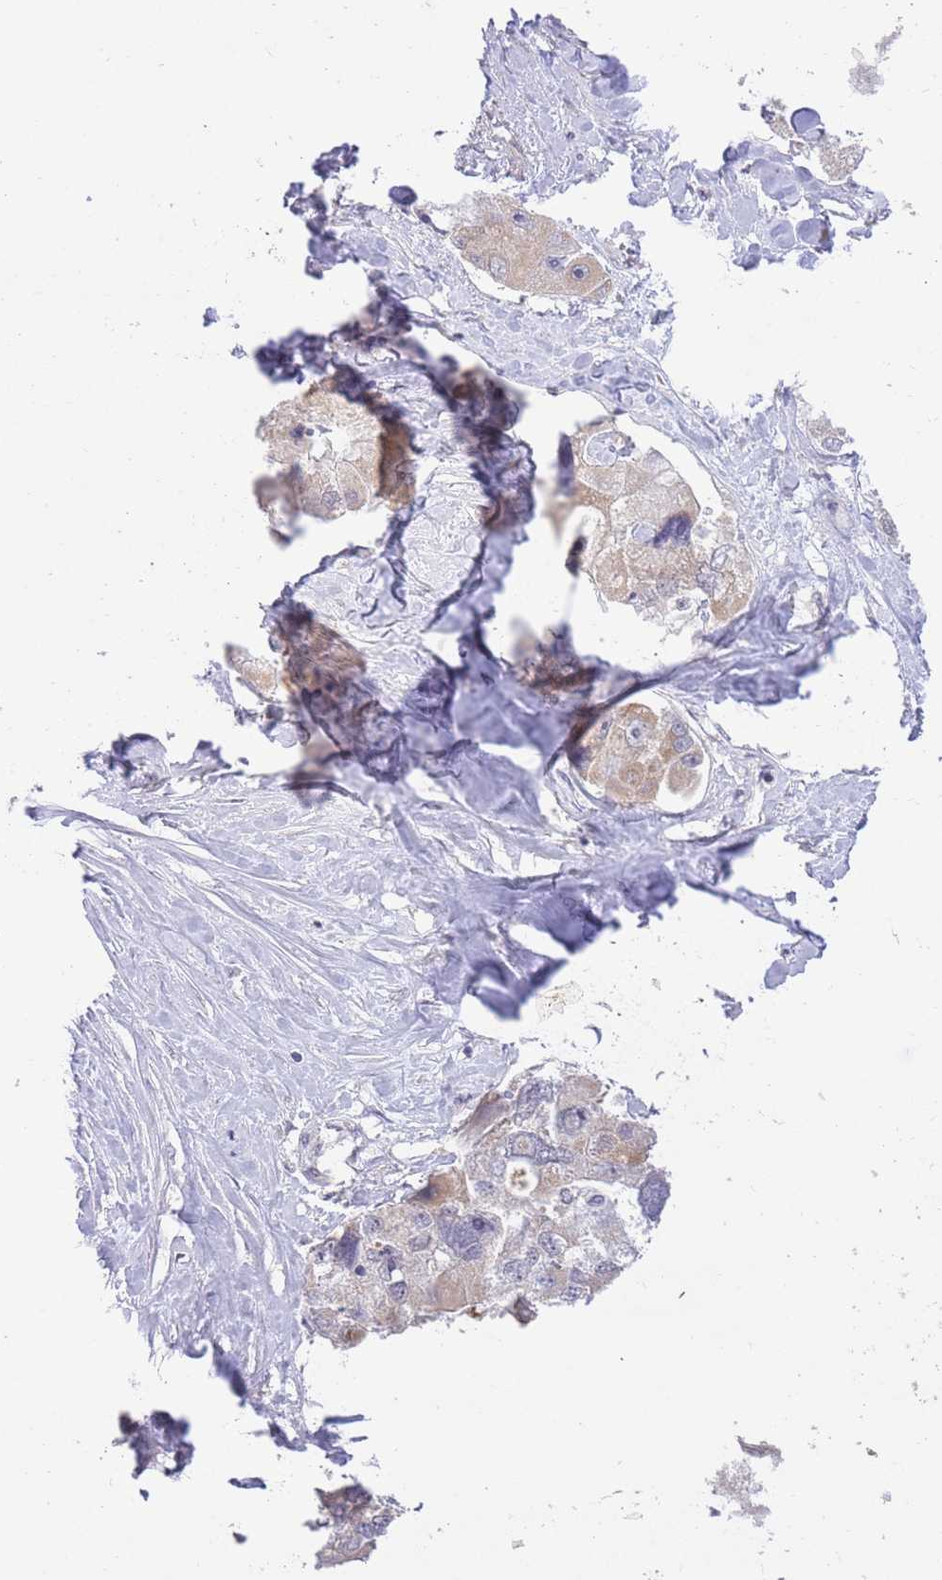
{"staining": {"intensity": "negative", "quantity": "none", "location": "none"}, "tissue": "lung cancer", "cell_type": "Tumor cells", "image_type": "cancer", "snomed": [{"axis": "morphology", "description": "Adenocarcinoma, NOS"}, {"axis": "topography", "description": "Lung"}], "caption": "Lung adenocarcinoma was stained to show a protein in brown. There is no significant positivity in tumor cells.", "gene": "ELOA2", "patient": {"sex": "female", "age": 54}}